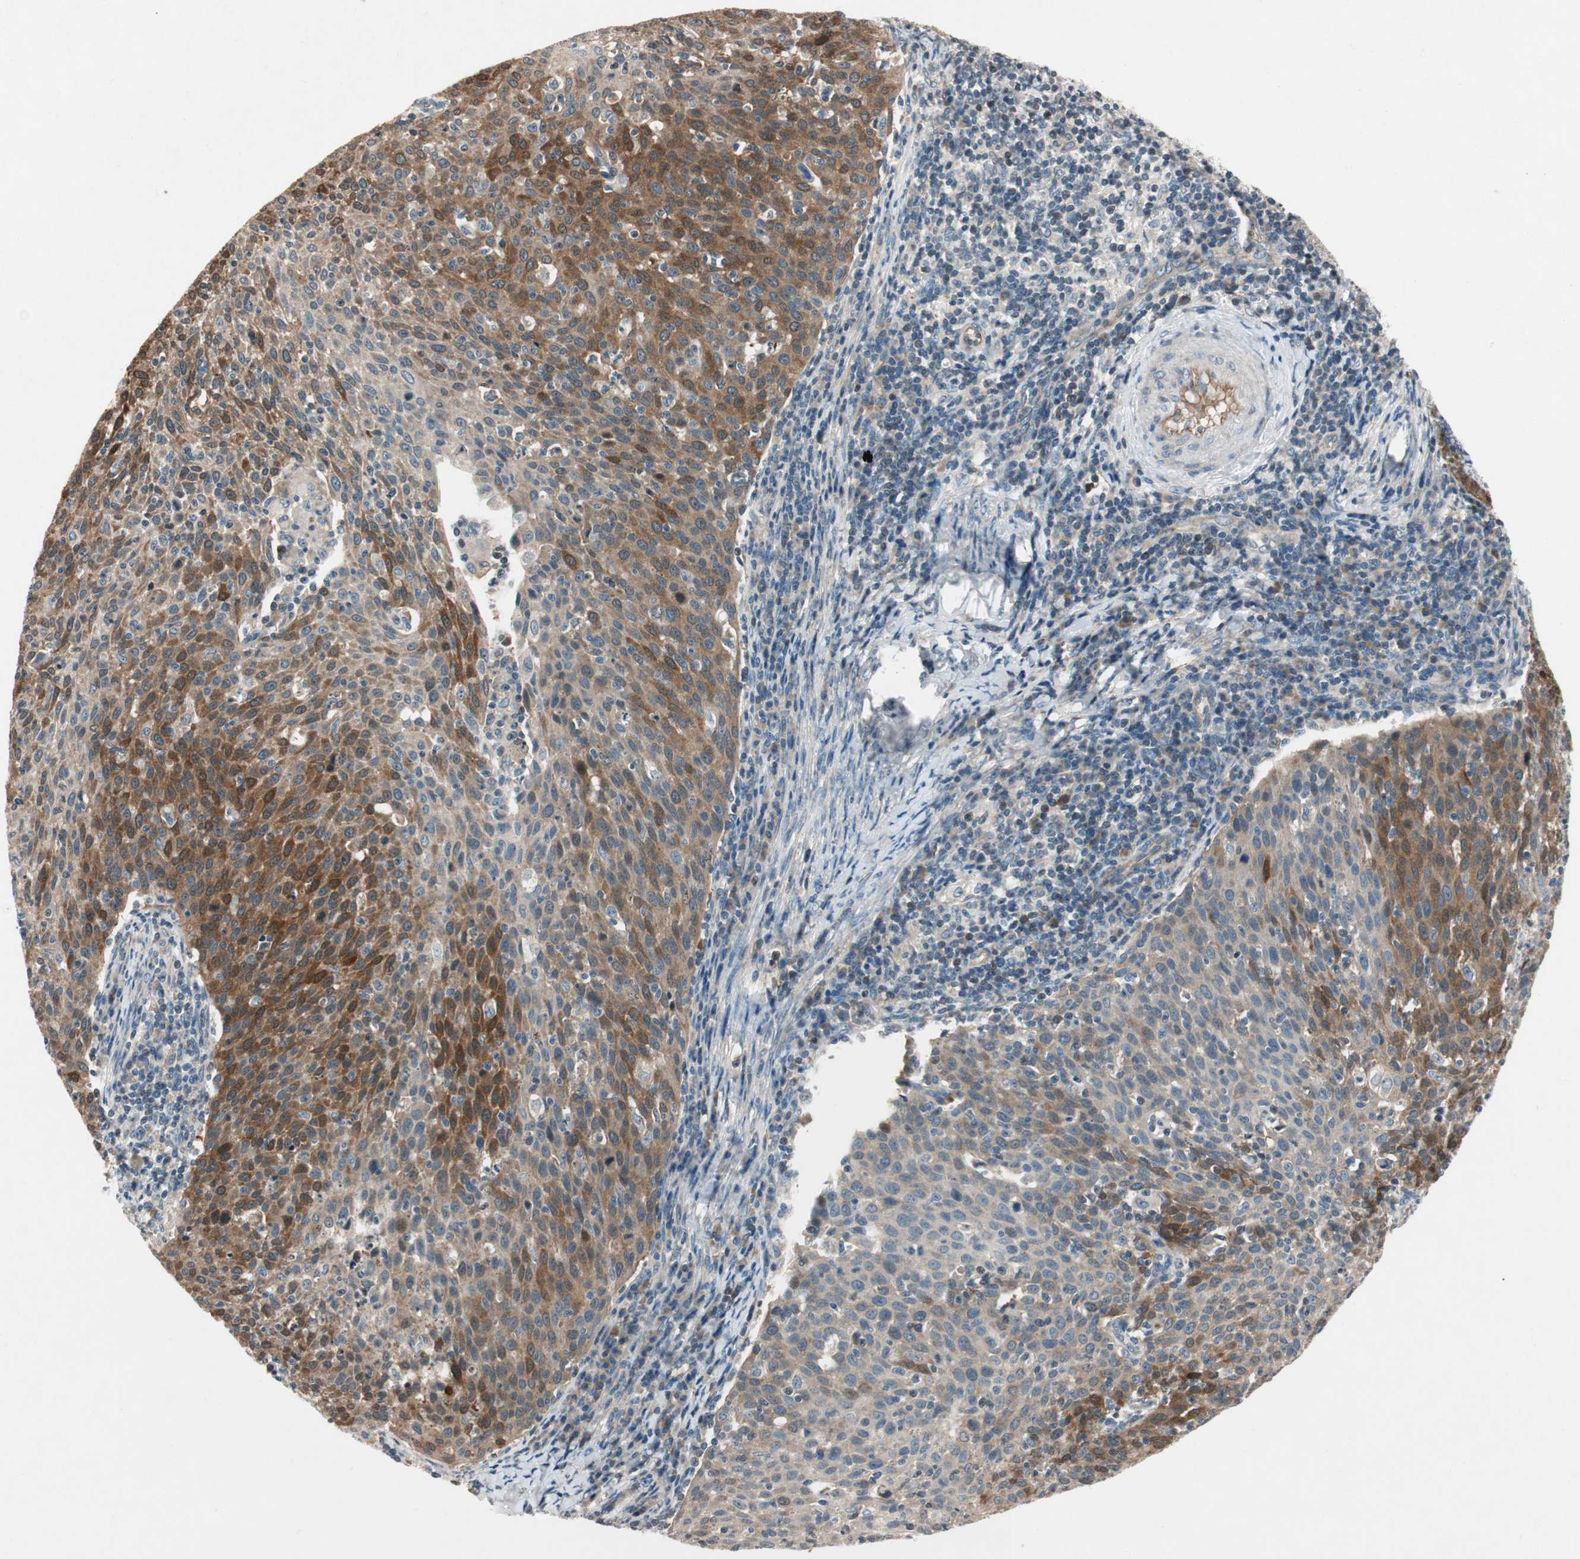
{"staining": {"intensity": "strong", "quantity": ">75%", "location": "cytoplasmic/membranous"}, "tissue": "cervical cancer", "cell_type": "Tumor cells", "image_type": "cancer", "snomed": [{"axis": "morphology", "description": "Squamous cell carcinoma, NOS"}, {"axis": "topography", "description": "Cervix"}], "caption": "Cervical cancer stained with IHC displays strong cytoplasmic/membranous staining in approximately >75% of tumor cells. (IHC, brightfield microscopy, high magnification).", "gene": "GCLM", "patient": {"sex": "female", "age": 38}}